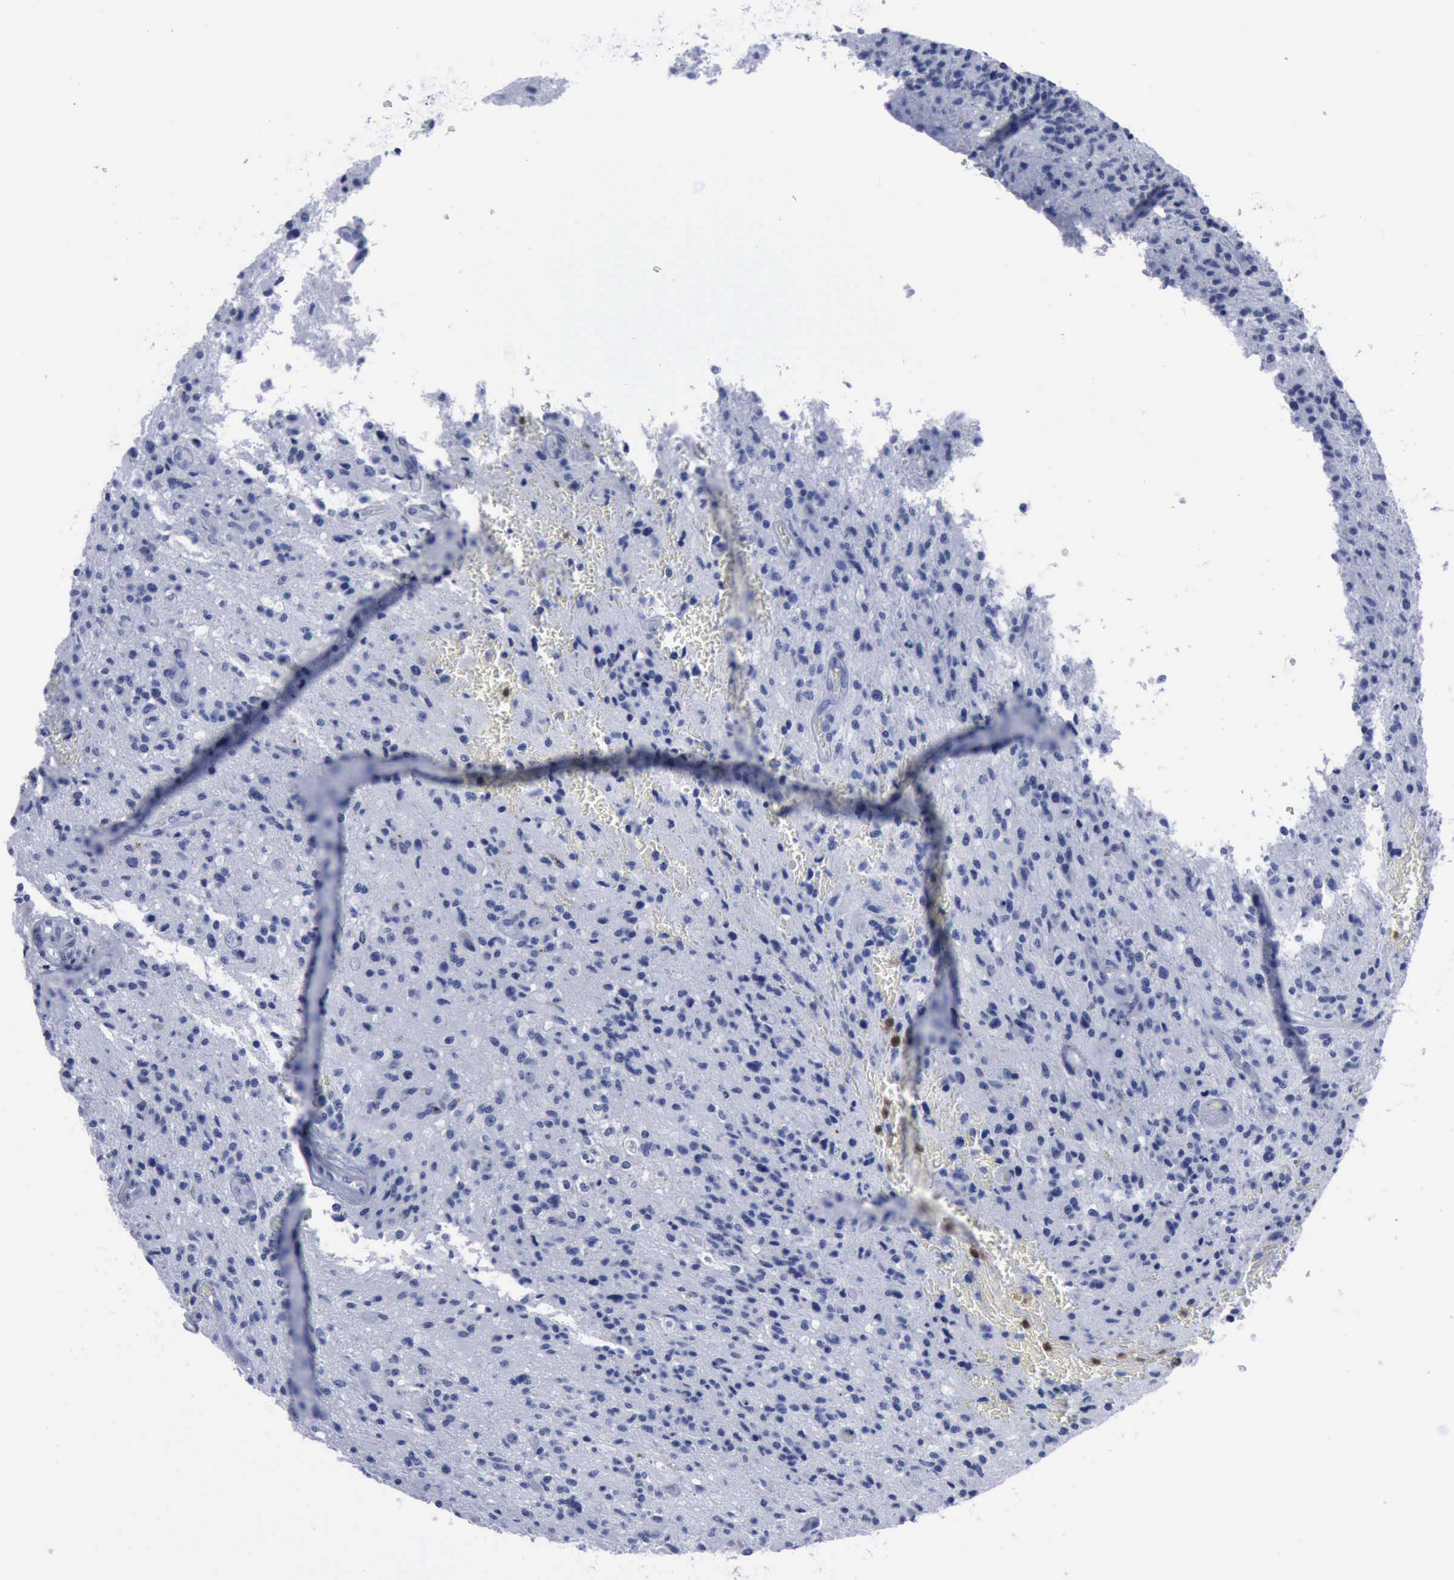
{"staining": {"intensity": "negative", "quantity": "none", "location": "none"}, "tissue": "glioma", "cell_type": "Tumor cells", "image_type": "cancer", "snomed": [{"axis": "morphology", "description": "Glioma, malignant, Low grade"}, {"axis": "topography", "description": "Brain"}], "caption": "Immunohistochemistry (IHC) photomicrograph of neoplastic tissue: malignant low-grade glioma stained with DAB (3,3'-diaminobenzidine) shows no significant protein staining in tumor cells.", "gene": "CSTA", "patient": {"sex": "female", "age": 46}}